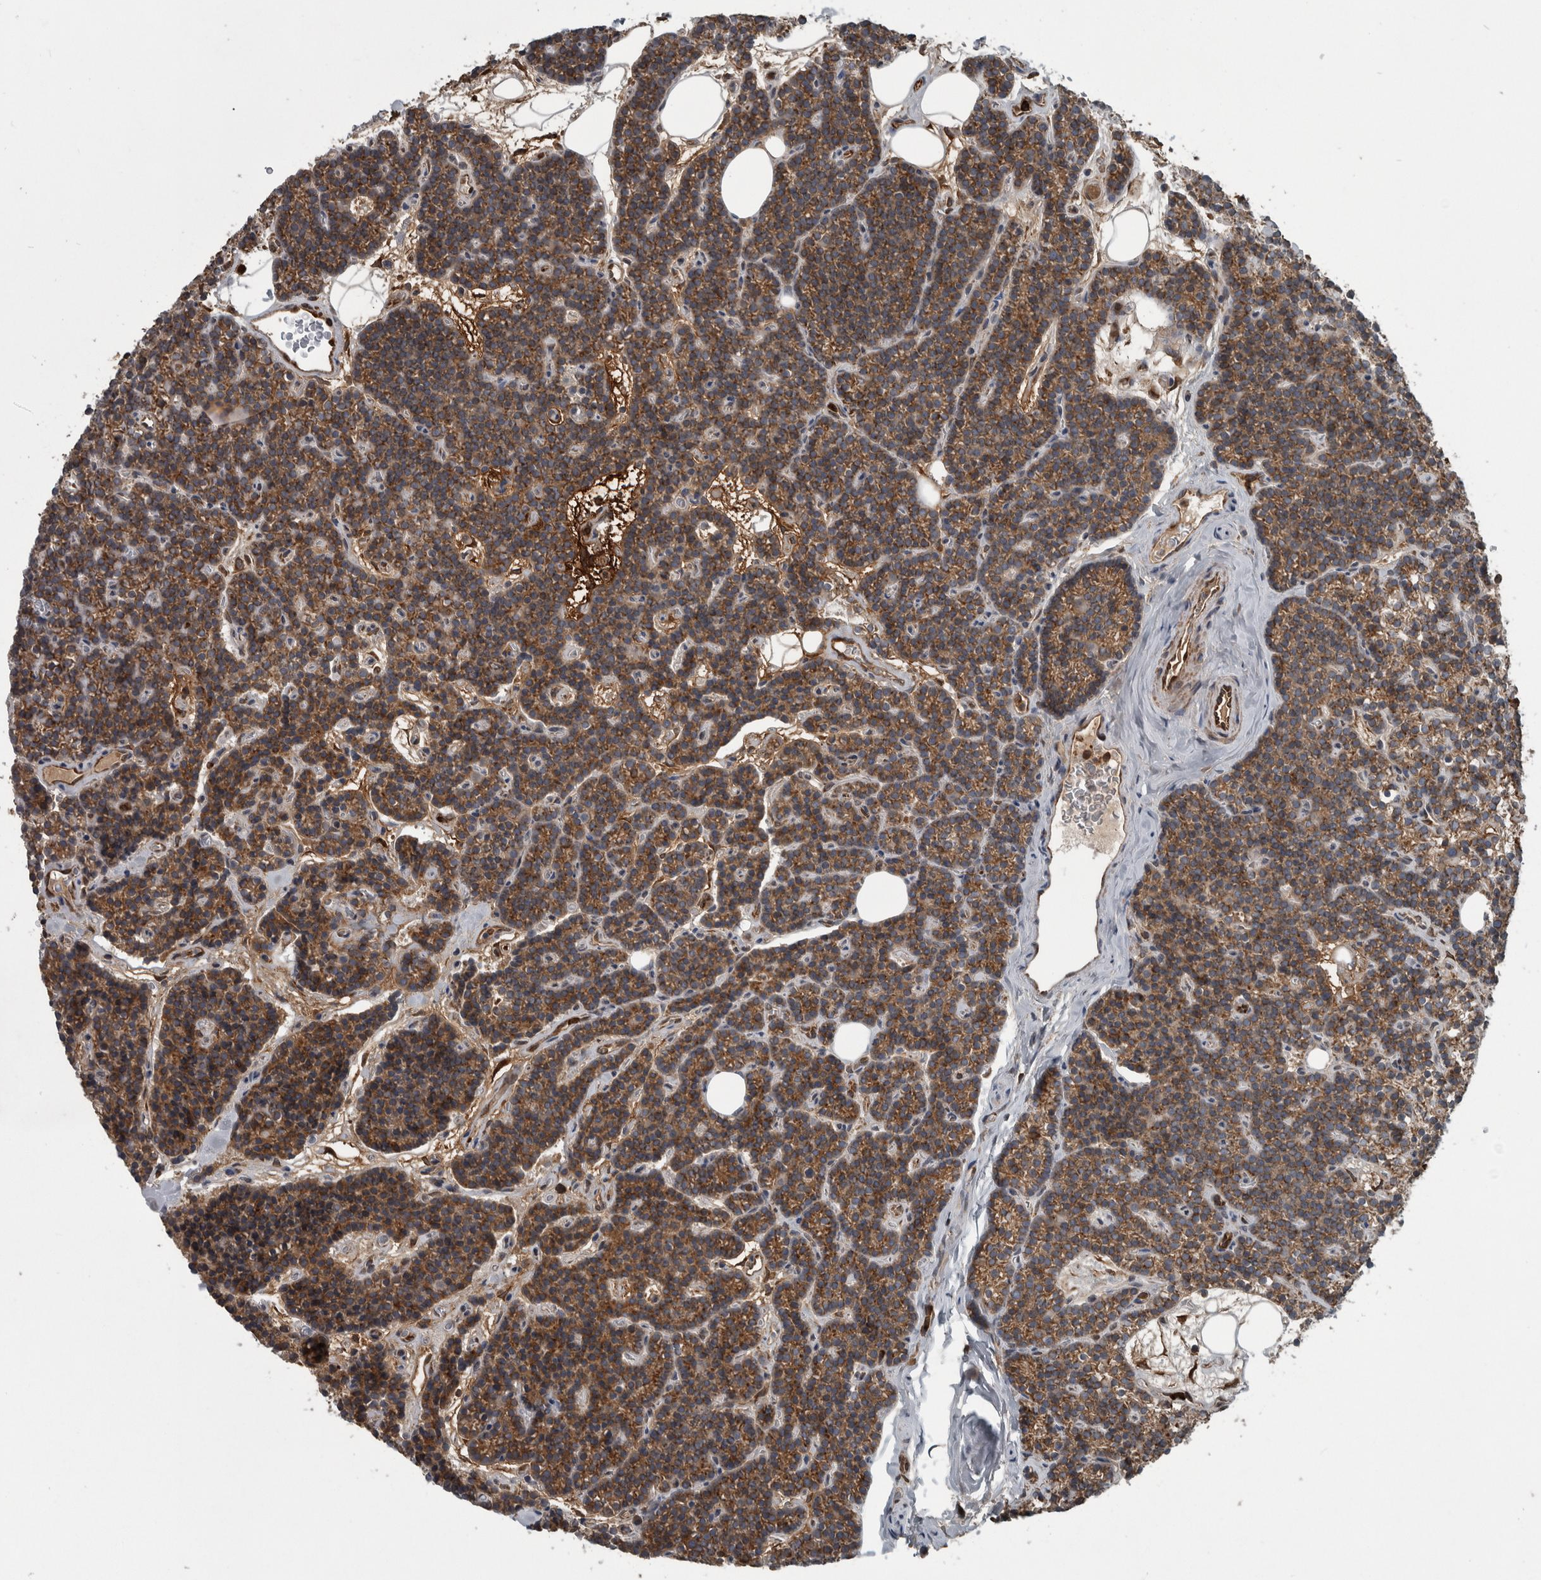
{"staining": {"intensity": "moderate", "quantity": "25%-75%", "location": "cytoplasmic/membranous"}, "tissue": "parathyroid gland", "cell_type": "Glandular cells", "image_type": "normal", "snomed": [{"axis": "morphology", "description": "Normal tissue, NOS"}, {"axis": "topography", "description": "Parathyroid gland"}], "caption": "A high-resolution image shows immunohistochemistry (IHC) staining of normal parathyroid gland, which reveals moderate cytoplasmic/membranous positivity in approximately 25%-75% of glandular cells. (IHC, brightfield microscopy, high magnification).", "gene": "EXOC8", "patient": {"sex": "male", "age": 42}}